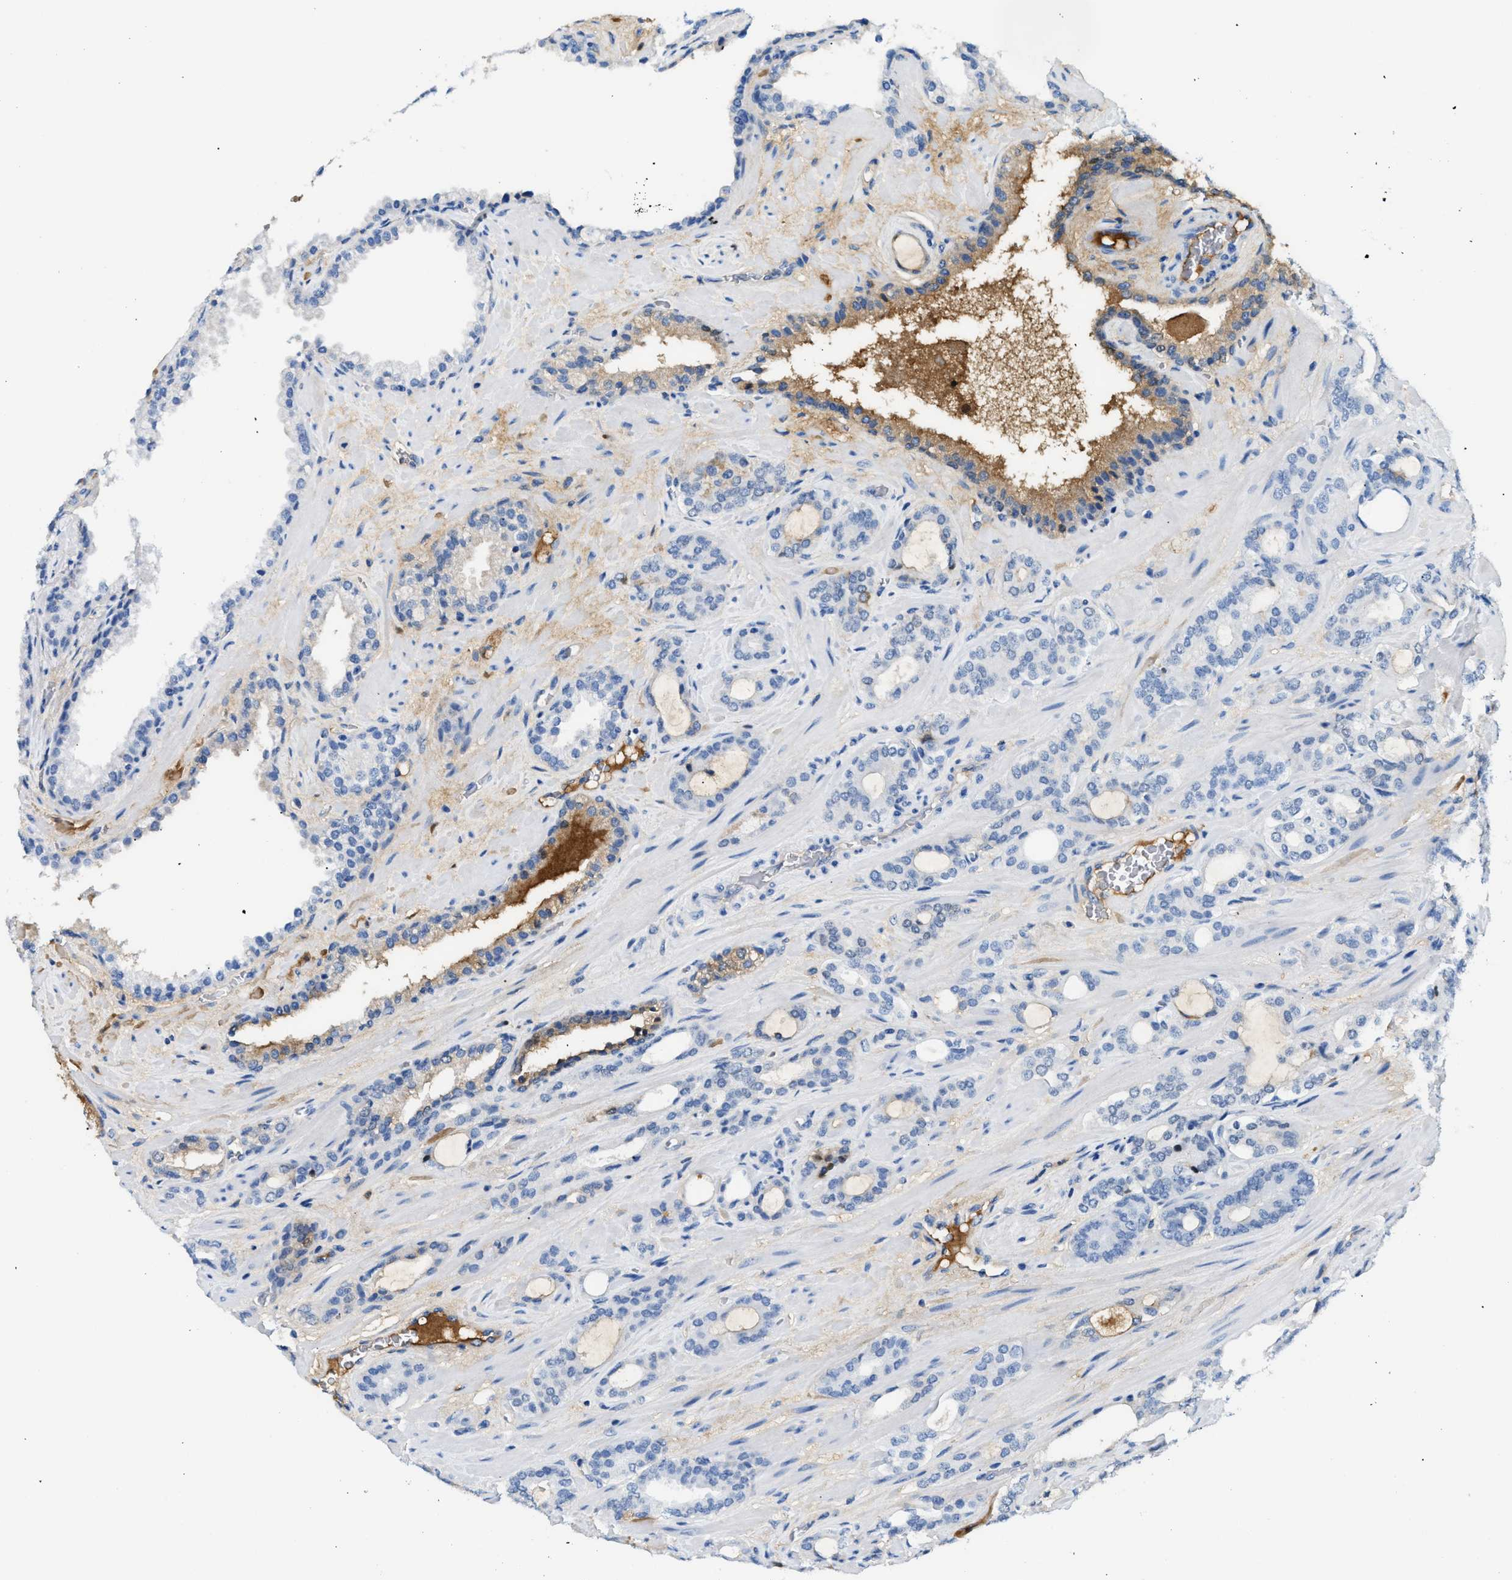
{"staining": {"intensity": "moderate", "quantity": "<25%", "location": "cytoplasmic/membranous"}, "tissue": "prostate cancer", "cell_type": "Tumor cells", "image_type": "cancer", "snomed": [{"axis": "morphology", "description": "Adenocarcinoma, Low grade"}, {"axis": "topography", "description": "Prostate"}], "caption": "A micrograph showing moderate cytoplasmic/membranous expression in about <25% of tumor cells in prostate cancer (adenocarcinoma (low-grade)), as visualized by brown immunohistochemical staining.", "gene": "CFI", "patient": {"sex": "male", "age": 63}}